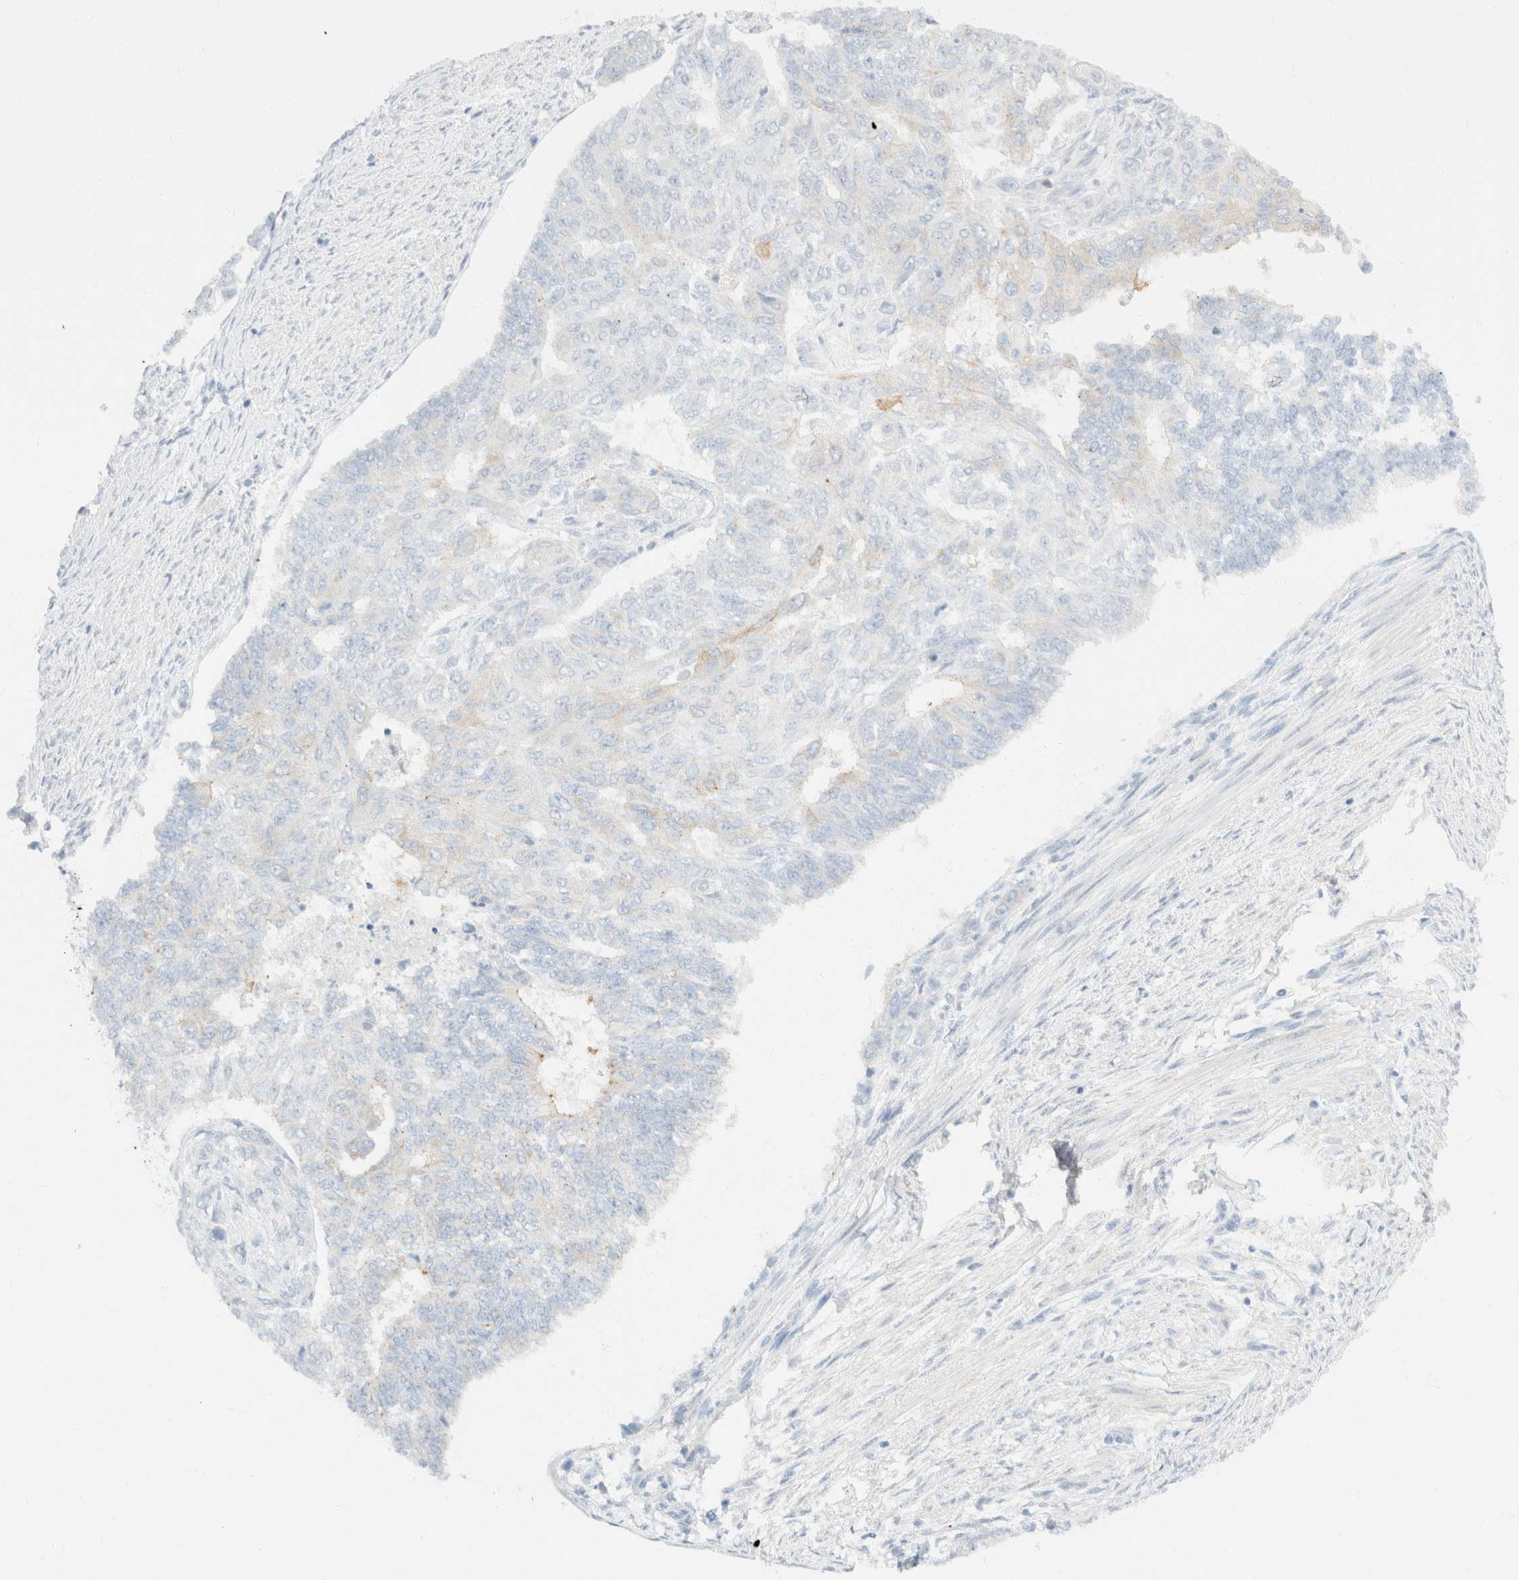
{"staining": {"intensity": "negative", "quantity": "none", "location": "none"}, "tissue": "endometrial cancer", "cell_type": "Tumor cells", "image_type": "cancer", "snomed": [{"axis": "morphology", "description": "Adenocarcinoma, NOS"}, {"axis": "topography", "description": "Endometrium"}], "caption": "Immunohistochemical staining of endometrial cancer displays no significant staining in tumor cells.", "gene": "SH3GLB2", "patient": {"sex": "female", "age": 32}}